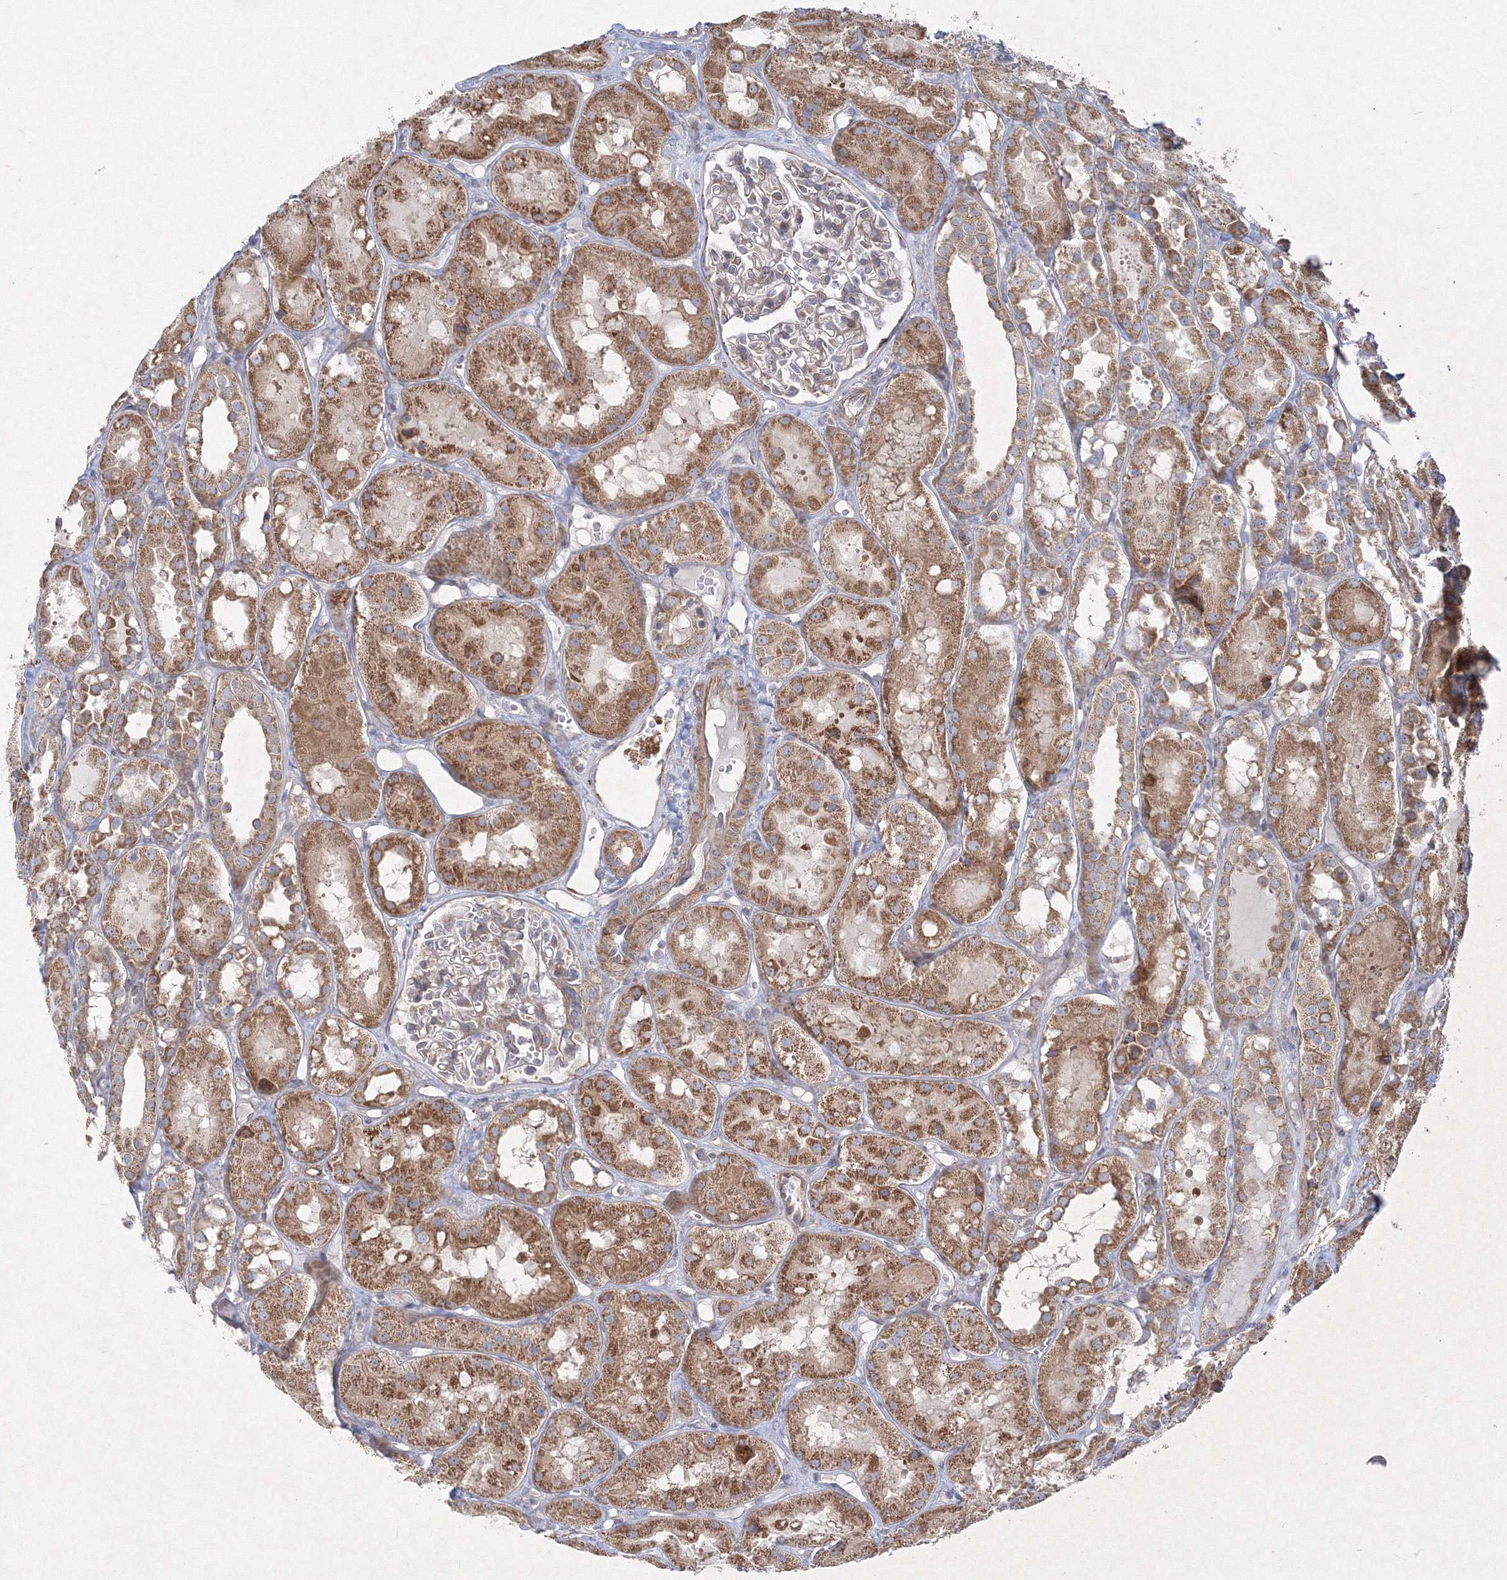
{"staining": {"intensity": "weak", "quantity": "25%-75%", "location": "cytoplasmic/membranous"}, "tissue": "kidney", "cell_type": "Cells in glomeruli", "image_type": "normal", "snomed": [{"axis": "morphology", "description": "Normal tissue, NOS"}, {"axis": "topography", "description": "Kidney"}], "caption": "Kidney stained with a brown dye reveals weak cytoplasmic/membranous positive staining in approximately 25%-75% of cells in glomeruli.", "gene": "WDR49", "patient": {"sex": "male", "age": 16}}